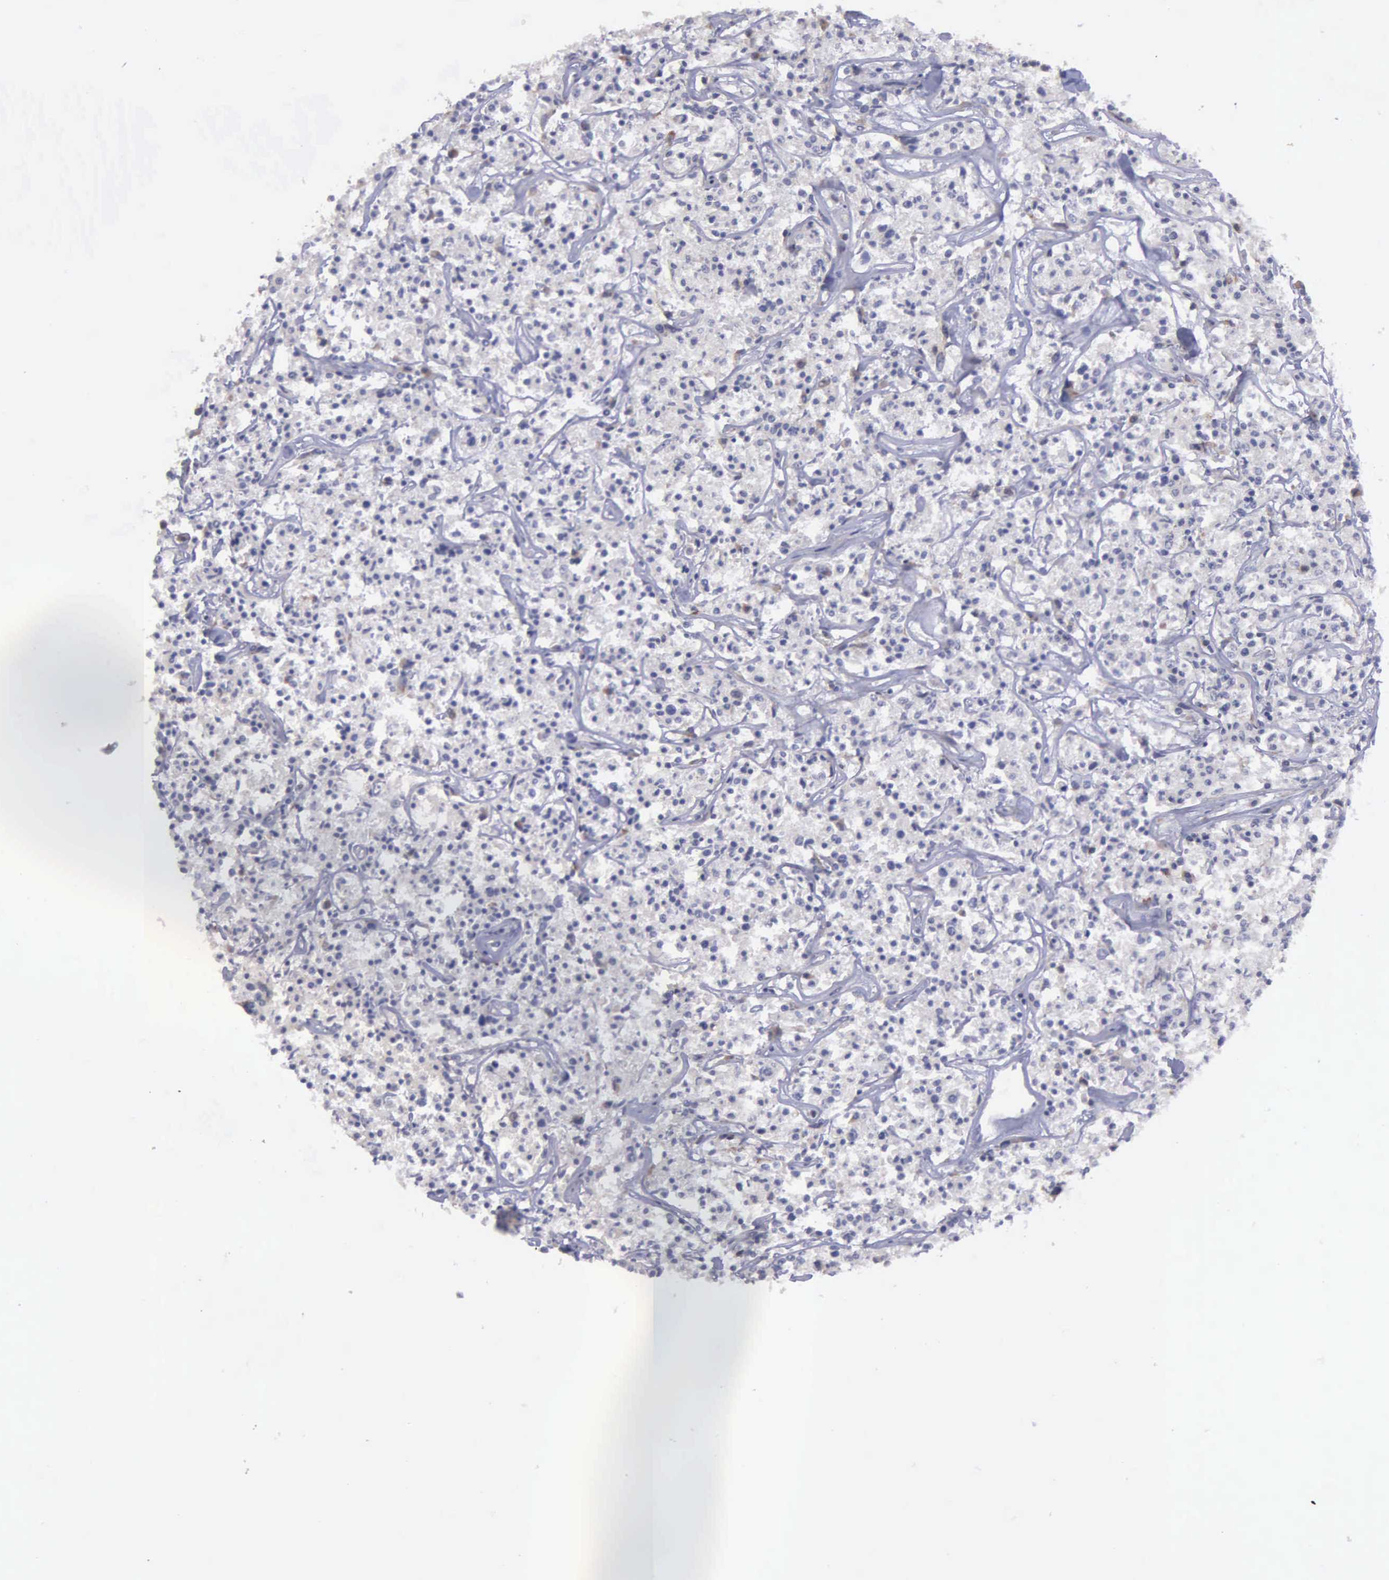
{"staining": {"intensity": "negative", "quantity": "none", "location": "none"}, "tissue": "lymphoma", "cell_type": "Tumor cells", "image_type": "cancer", "snomed": [{"axis": "morphology", "description": "Malignant lymphoma, non-Hodgkin's type, Low grade"}, {"axis": "topography", "description": "Small intestine"}], "caption": "This is an IHC histopathology image of human low-grade malignant lymphoma, non-Hodgkin's type. There is no positivity in tumor cells.", "gene": "RTL10", "patient": {"sex": "female", "age": 59}}